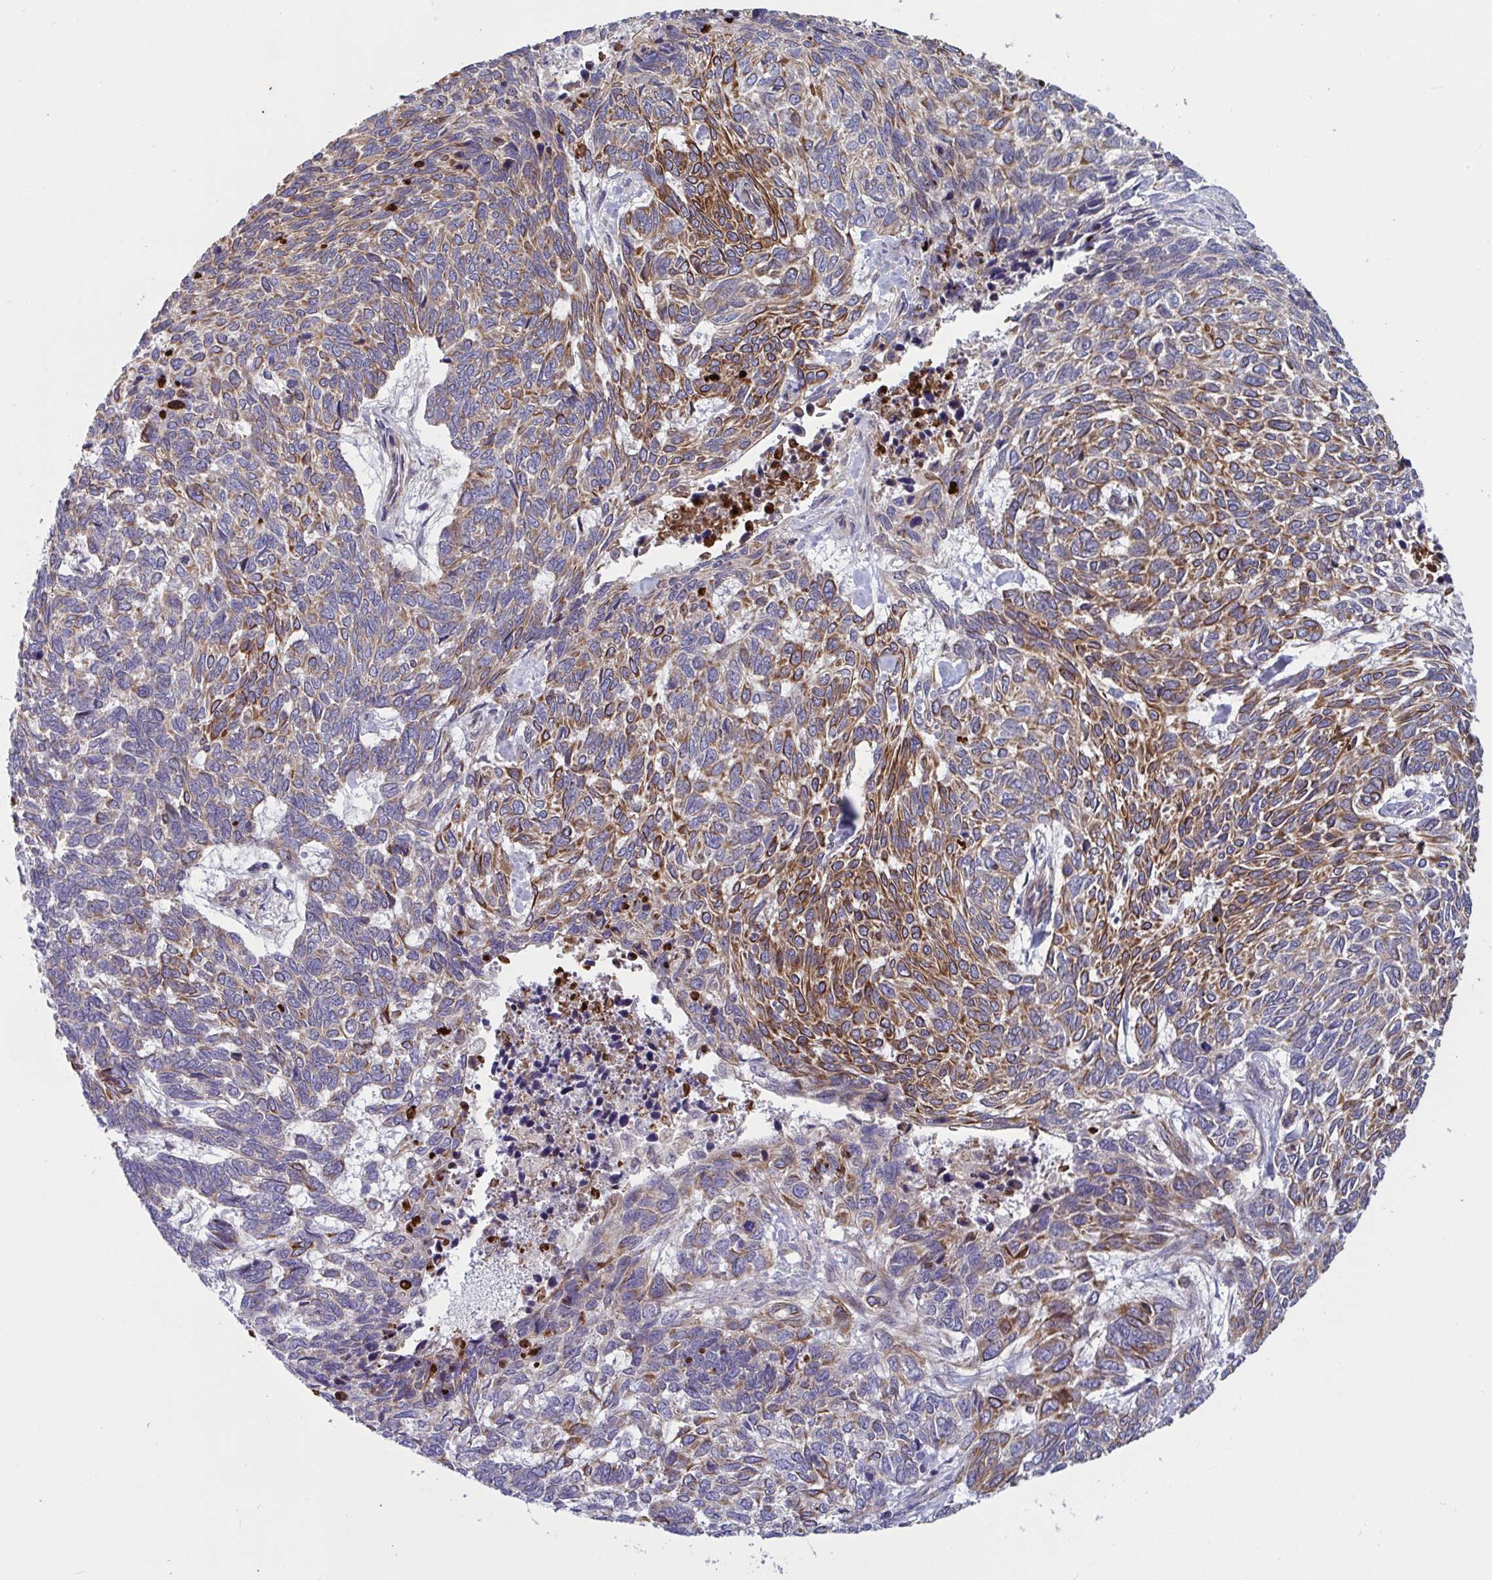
{"staining": {"intensity": "moderate", "quantity": "25%-75%", "location": "cytoplasmic/membranous"}, "tissue": "skin cancer", "cell_type": "Tumor cells", "image_type": "cancer", "snomed": [{"axis": "morphology", "description": "Basal cell carcinoma"}, {"axis": "topography", "description": "Skin"}], "caption": "There is medium levels of moderate cytoplasmic/membranous expression in tumor cells of basal cell carcinoma (skin), as demonstrated by immunohistochemical staining (brown color).", "gene": "TANK", "patient": {"sex": "female", "age": 65}}